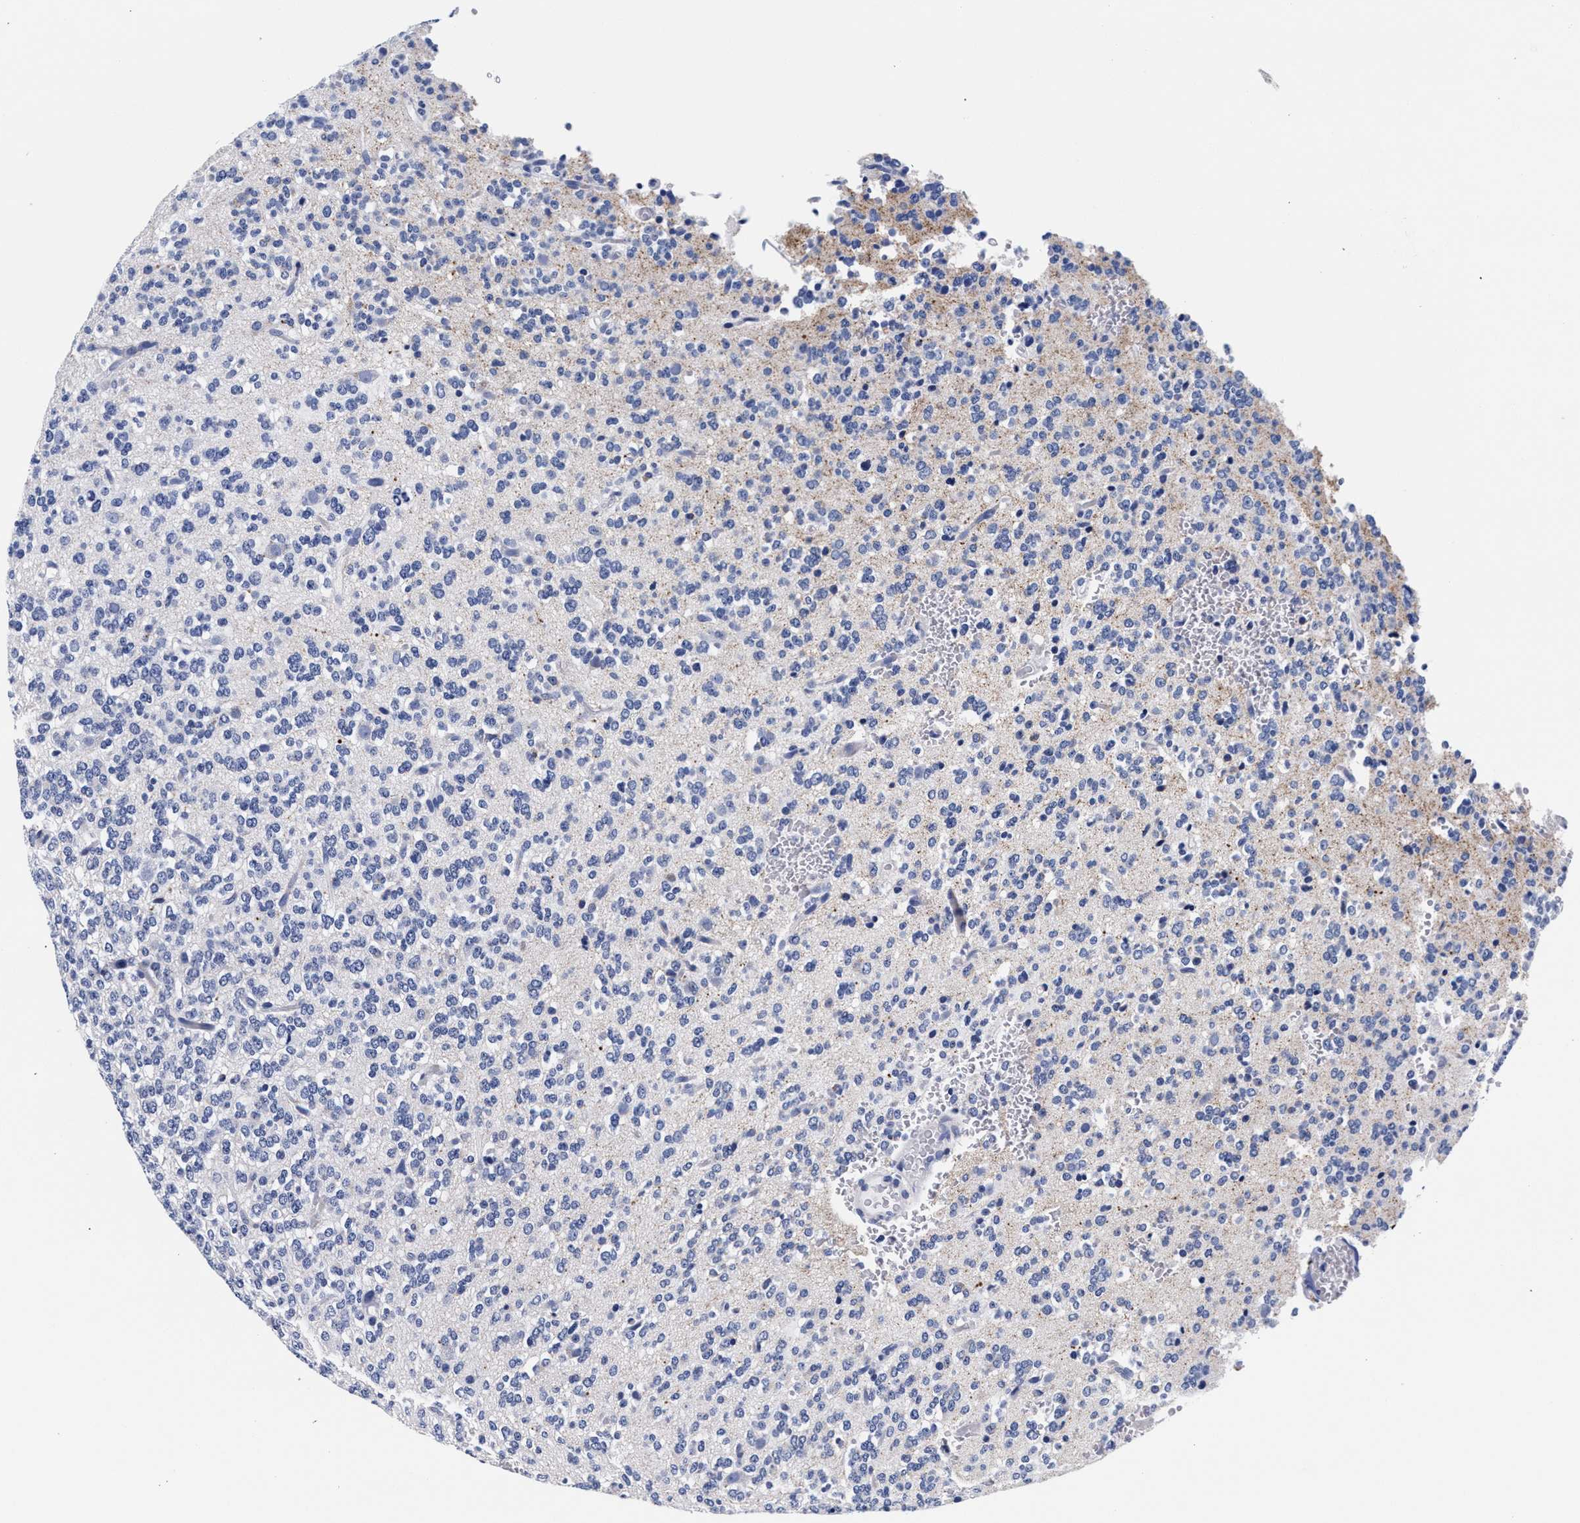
{"staining": {"intensity": "negative", "quantity": "none", "location": "none"}, "tissue": "glioma", "cell_type": "Tumor cells", "image_type": "cancer", "snomed": [{"axis": "morphology", "description": "Glioma, malignant, Low grade"}, {"axis": "topography", "description": "Brain"}], "caption": "A histopathology image of glioma stained for a protein displays no brown staining in tumor cells.", "gene": "RAB3B", "patient": {"sex": "male", "age": 38}}